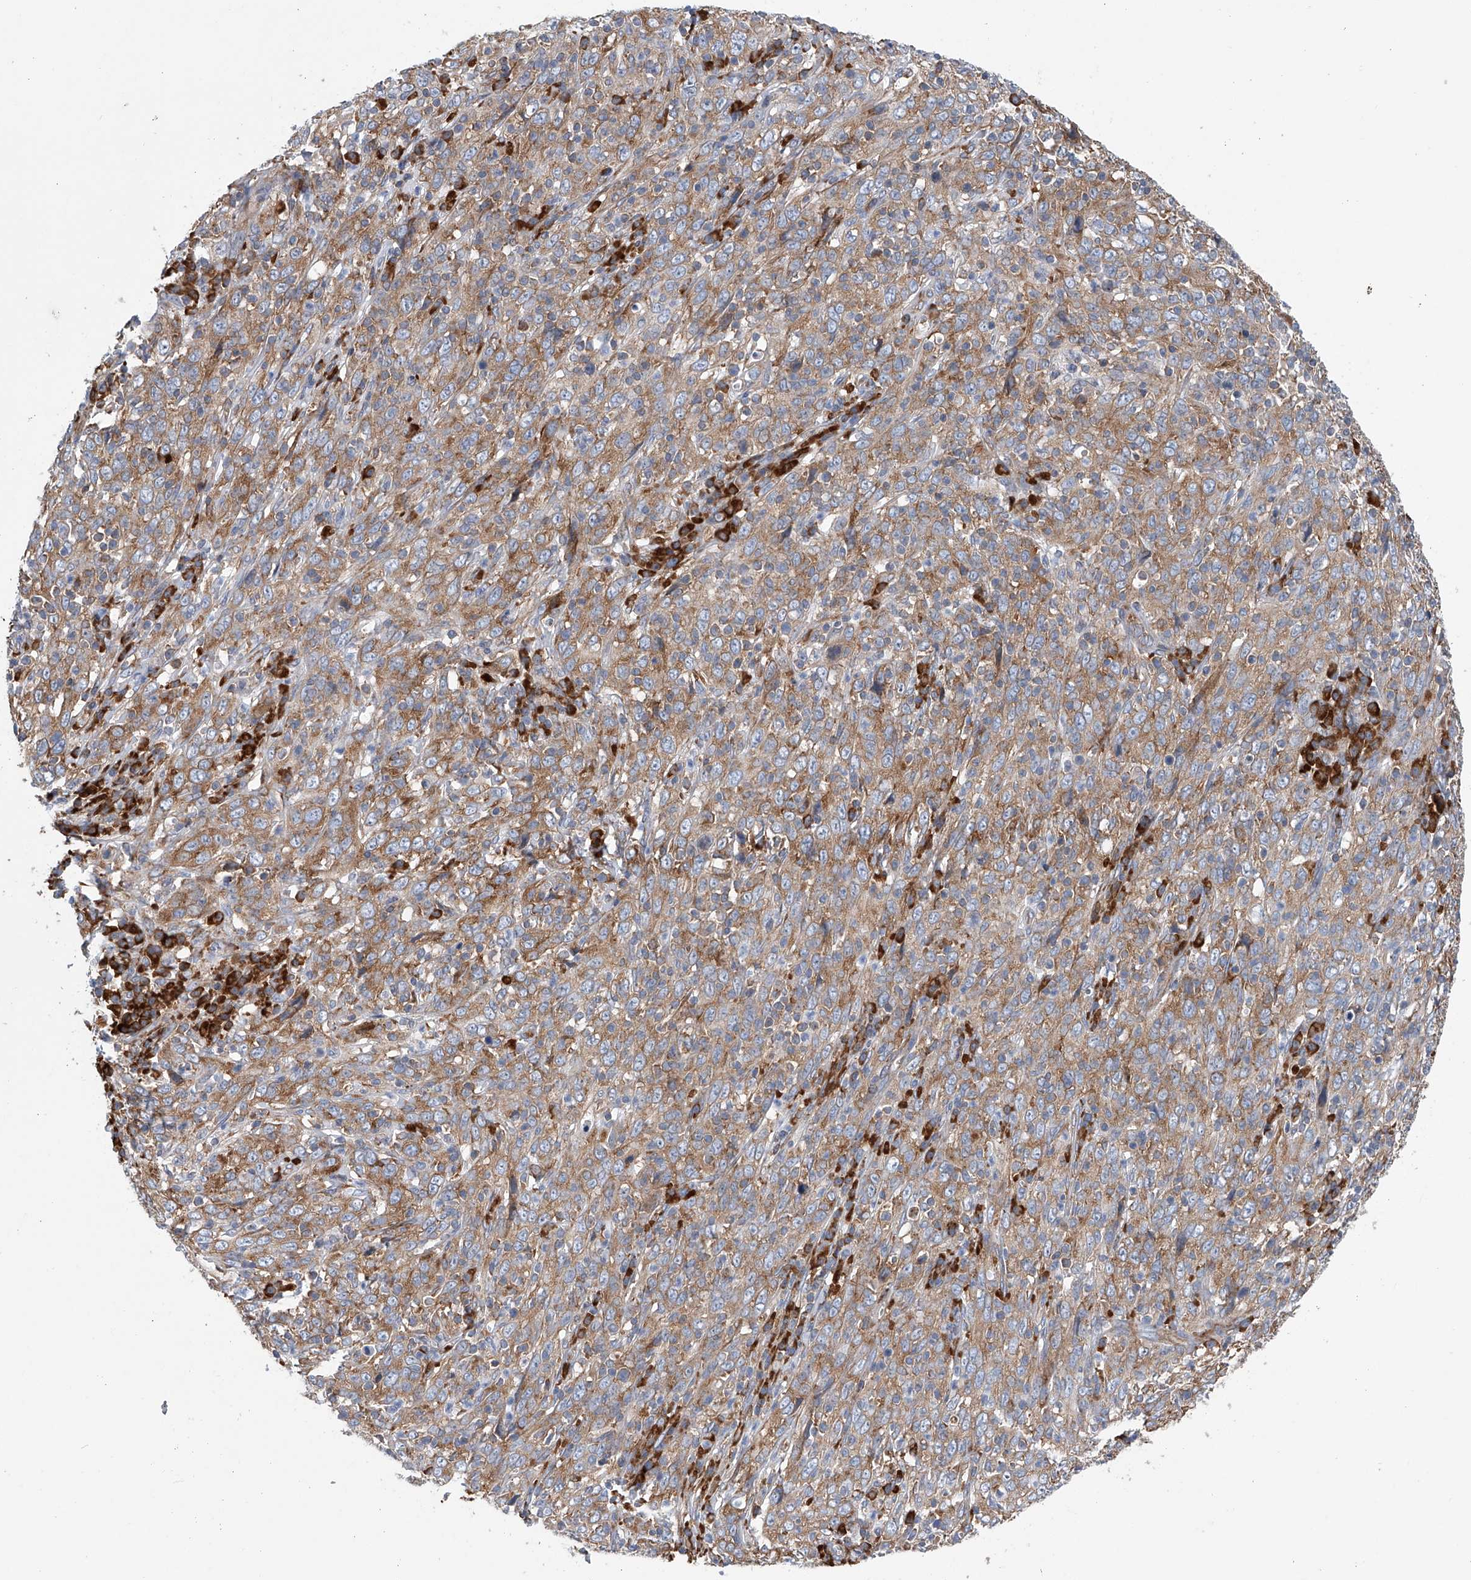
{"staining": {"intensity": "moderate", "quantity": ">75%", "location": "cytoplasmic/membranous"}, "tissue": "cervical cancer", "cell_type": "Tumor cells", "image_type": "cancer", "snomed": [{"axis": "morphology", "description": "Squamous cell carcinoma, NOS"}, {"axis": "topography", "description": "Cervix"}], "caption": "Immunohistochemistry histopathology image of neoplastic tissue: human cervical squamous cell carcinoma stained using immunohistochemistry (IHC) displays medium levels of moderate protein expression localized specifically in the cytoplasmic/membranous of tumor cells, appearing as a cytoplasmic/membranous brown color.", "gene": "RPL26L1", "patient": {"sex": "female", "age": 46}}